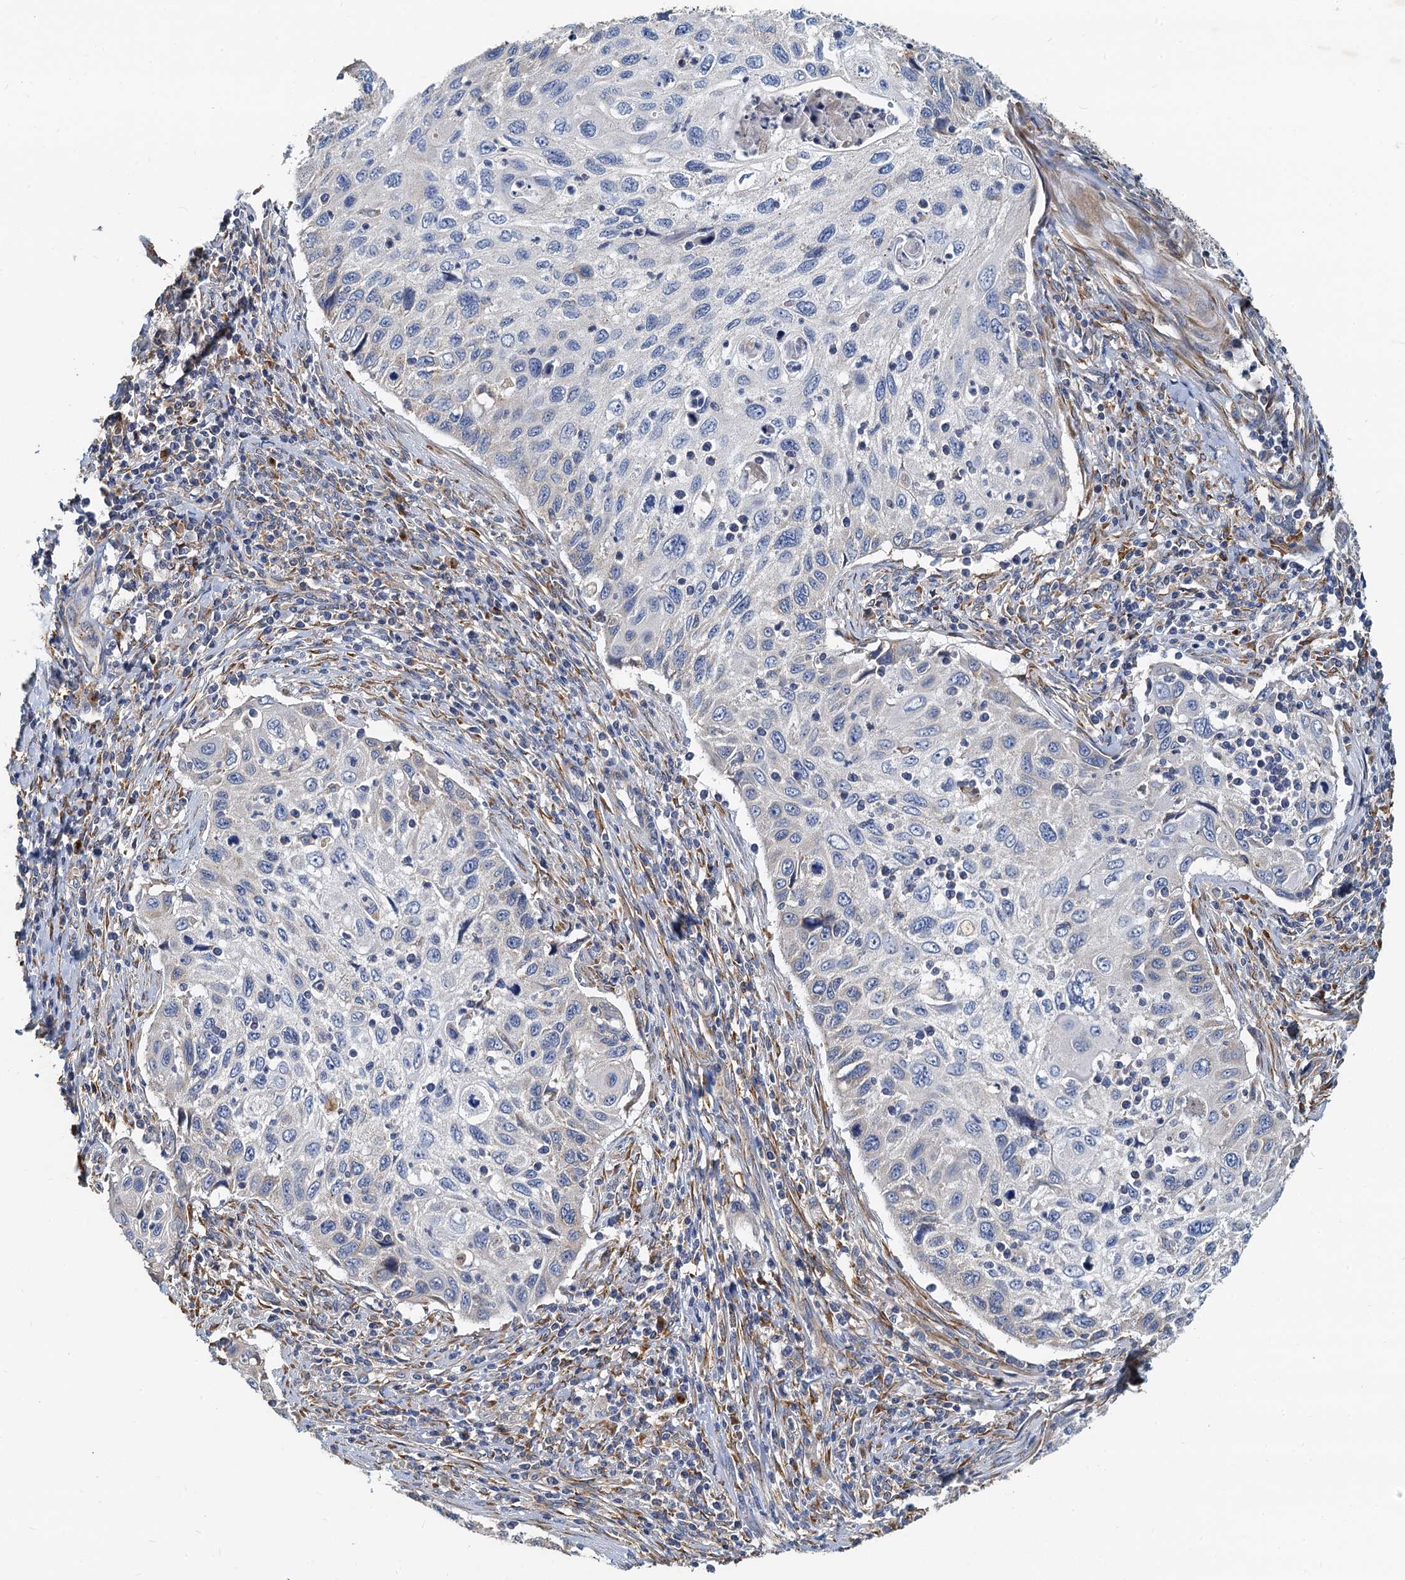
{"staining": {"intensity": "negative", "quantity": "none", "location": "none"}, "tissue": "cervical cancer", "cell_type": "Tumor cells", "image_type": "cancer", "snomed": [{"axis": "morphology", "description": "Squamous cell carcinoma, NOS"}, {"axis": "topography", "description": "Cervix"}], "caption": "A high-resolution micrograph shows immunohistochemistry staining of cervical cancer, which demonstrates no significant expression in tumor cells. (Brightfield microscopy of DAB (3,3'-diaminobenzidine) IHC at high magnification).", "gene": "NKAPD1", "patient": {"sex": "female", "age": 70}}